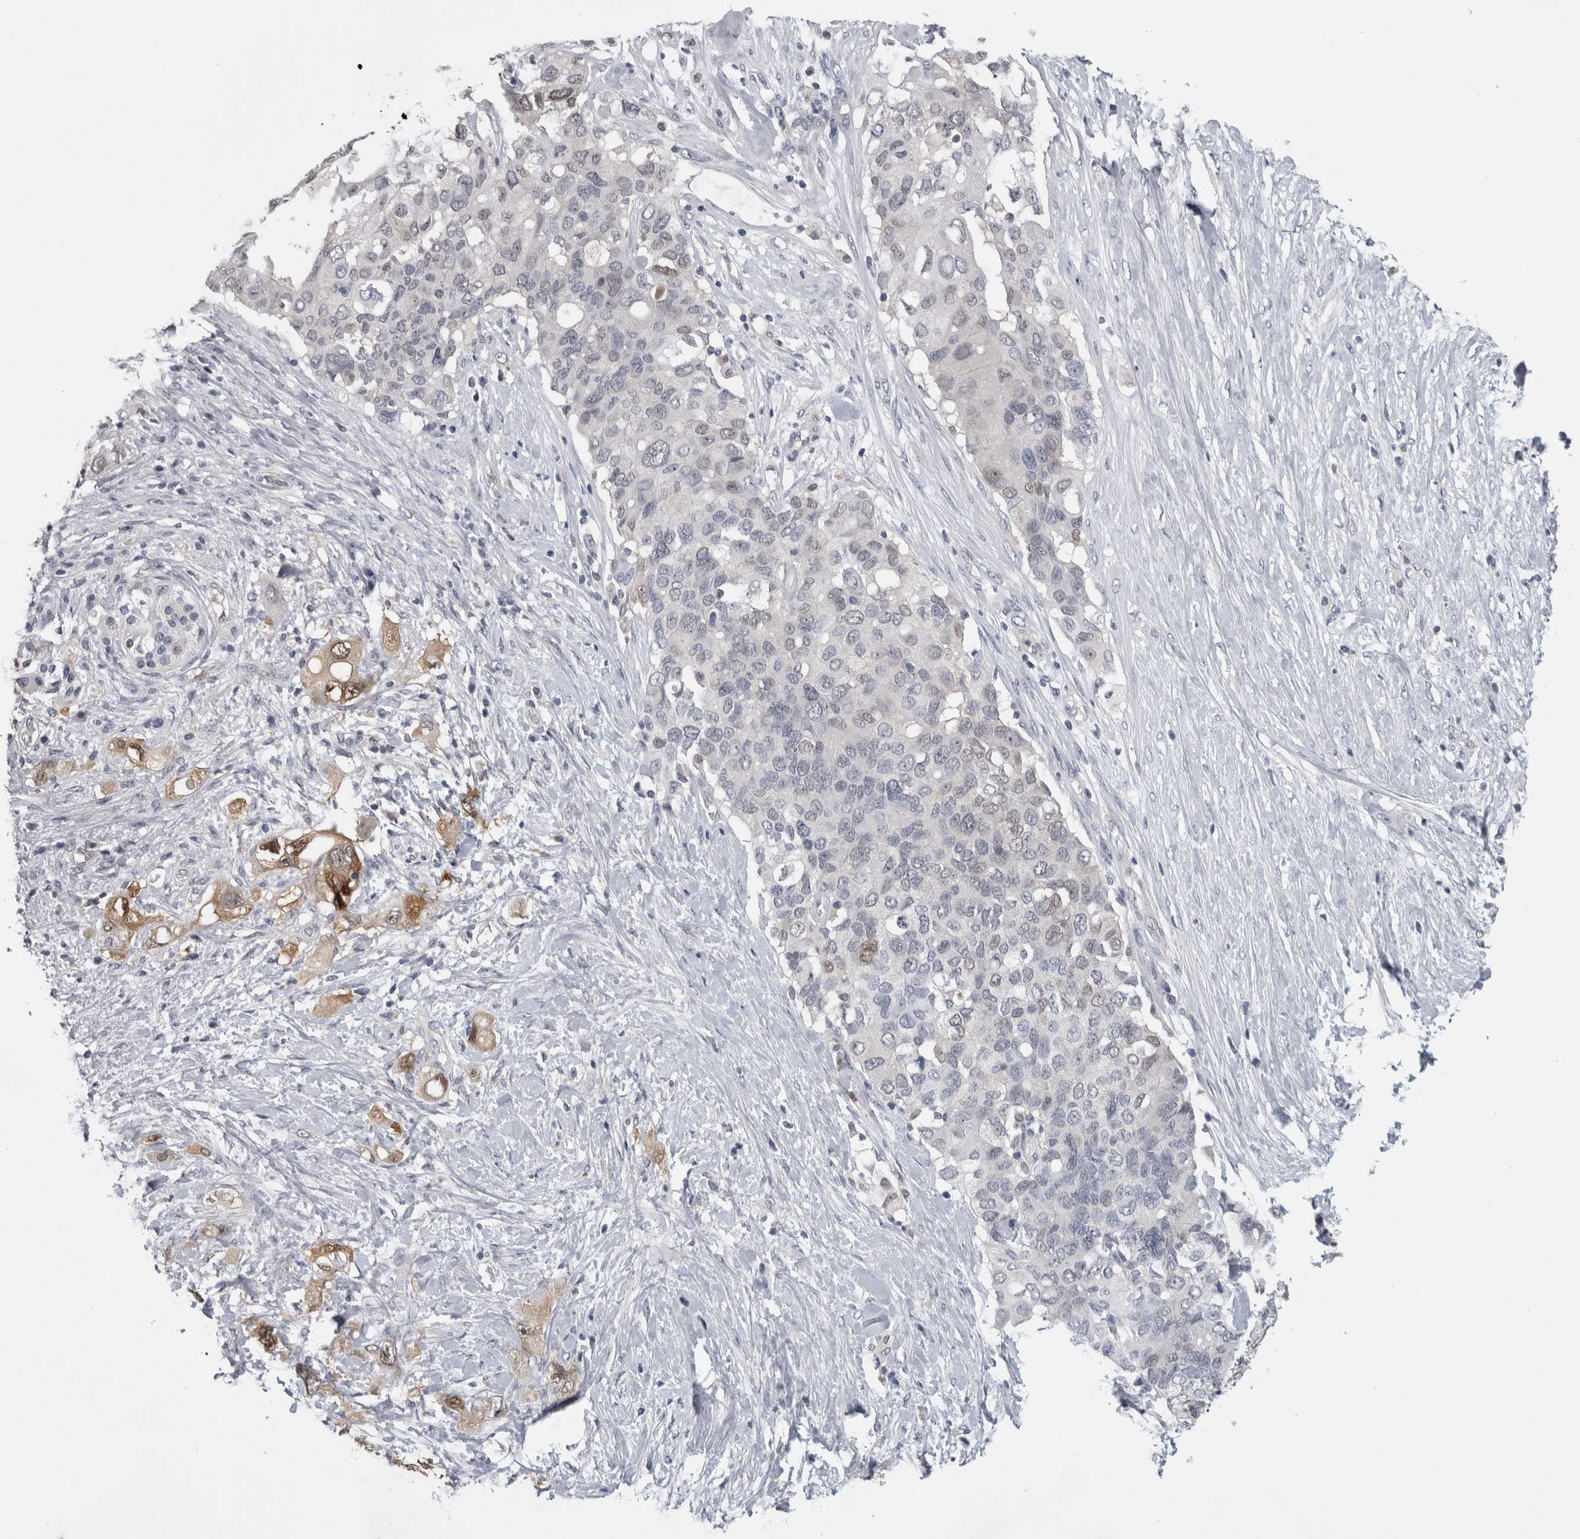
{"staining": {"intensity": "moderate", "quantity": "<25%", "location": "cytoplasmic/membranous,nuclear"}, "tissue": "pancreatic cancer", "cell_type": "Tumor cells", "image_type": "cancer", "snomed": [{"axis": "morphology", "description": "Adenocarcinoma, NOS"}, {"axis": "topography", "description": "Pancreas"}], "caption": "Immunohistochemistry (IHC) of human adenocarcinoma (pancreatic) shows low levels of moderate cytoplasmic/membranous and nuclear expression in about <25% of tumor cells.", "gene": "NAPRT", "patient": {"sex": "female", "age": 56}}